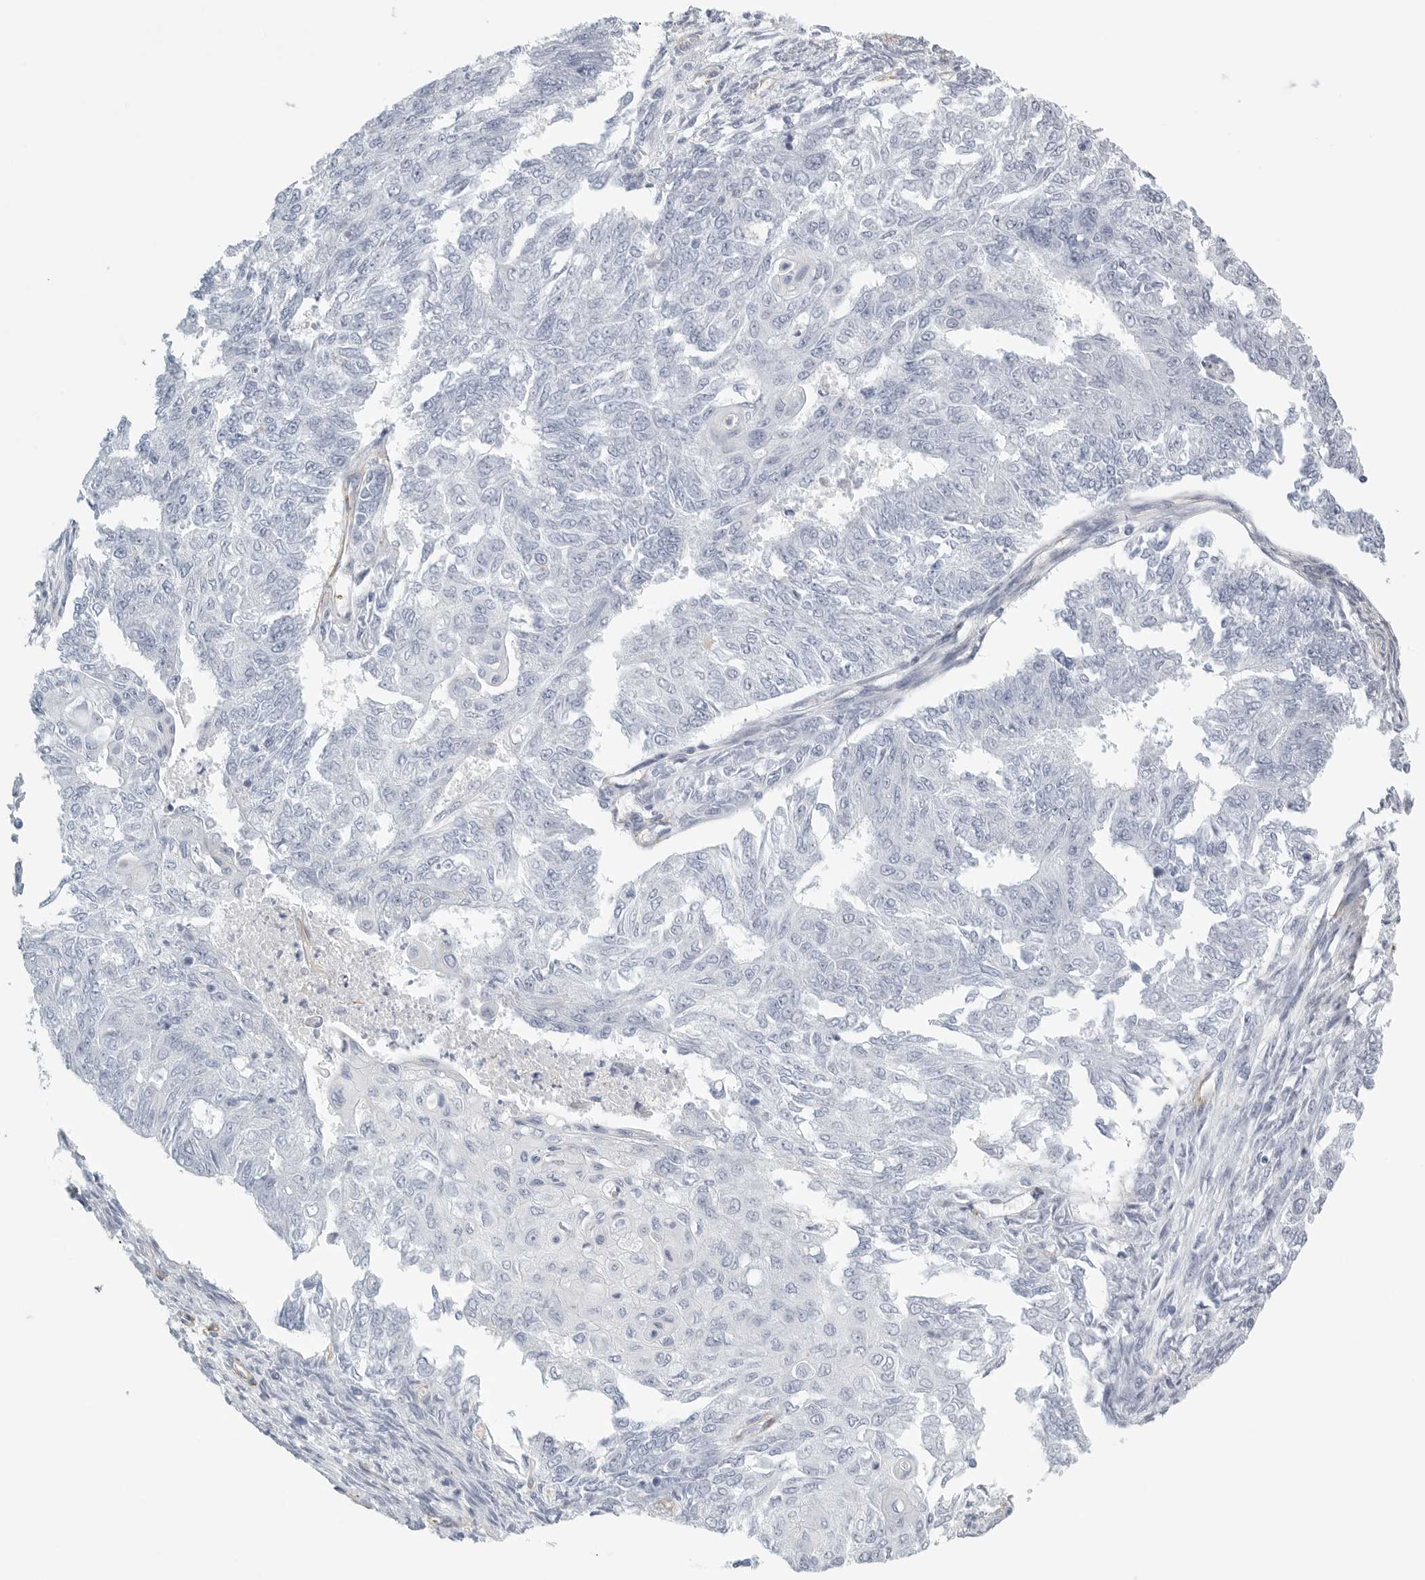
{"staining": {"intensity": "negative", "quantity": "none", "location": "none"}, "tissue": "endometrial cancer", "cell_type": "Tumor cells", "image_type": "cancer", "snomed": [{"axis": "morphology", "description": "Adenocarcinoma, NOS"}, {"axis": "topography", "description": "Endometrium"}], "caption": "High magnification brightfield microscopy of adenocarcinoma (endometrial) stained with DAB (brown) and counterstained with hematoxylin (blue): tumor cells show no significant staining. (Stains: DAB (3,3'-diaminobenzidine) IHC with hematoxylin counter stain, Microscopy: brightfield microscopy at high magnification).", "gene": "TNR", "patient": {"sex": "female", "age": 32}}